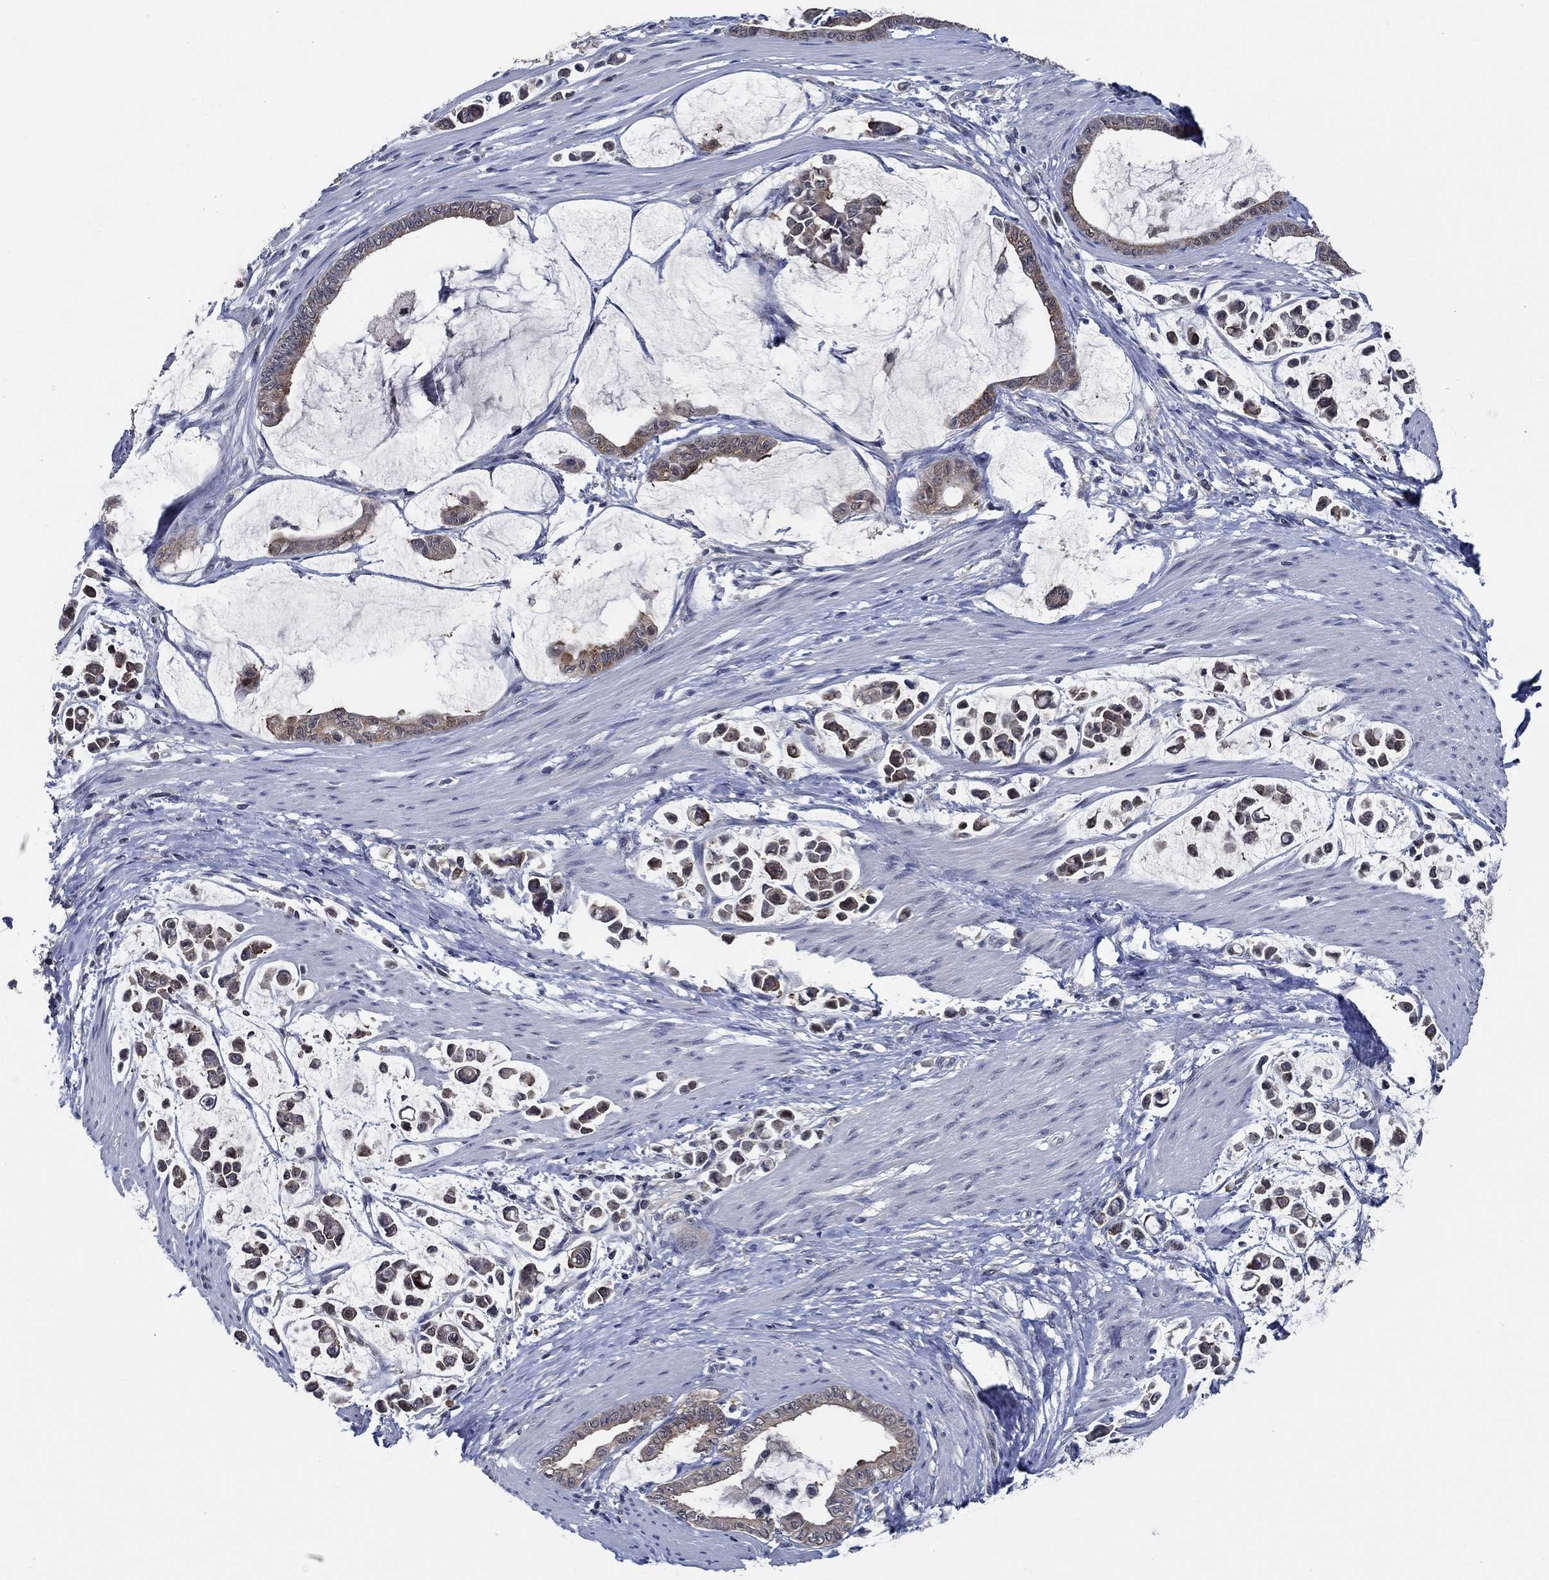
{"staining": {"intensity": "moderate", "quantity": "25%-75%", "location": "cytoplasmic/membranous"}, "tissue": "stomach cancer", "cell_type": "Tumor cells", "image_type": "cancer", "snomed": [{"axis": "morphology", "description": "Adenocarcinoma, NOS"}, {"axis": "topography", "description": "Stomach"}], "caption": "Stomach cancer tissue shows moderate cytoplasmic/membranous staining in approximately 25%-75% of tumor cells (Brightfield microscopy of DAB IHC at high magnification).", "gene": "DACT1", "patient": {"sex": "male", "age": 82}}